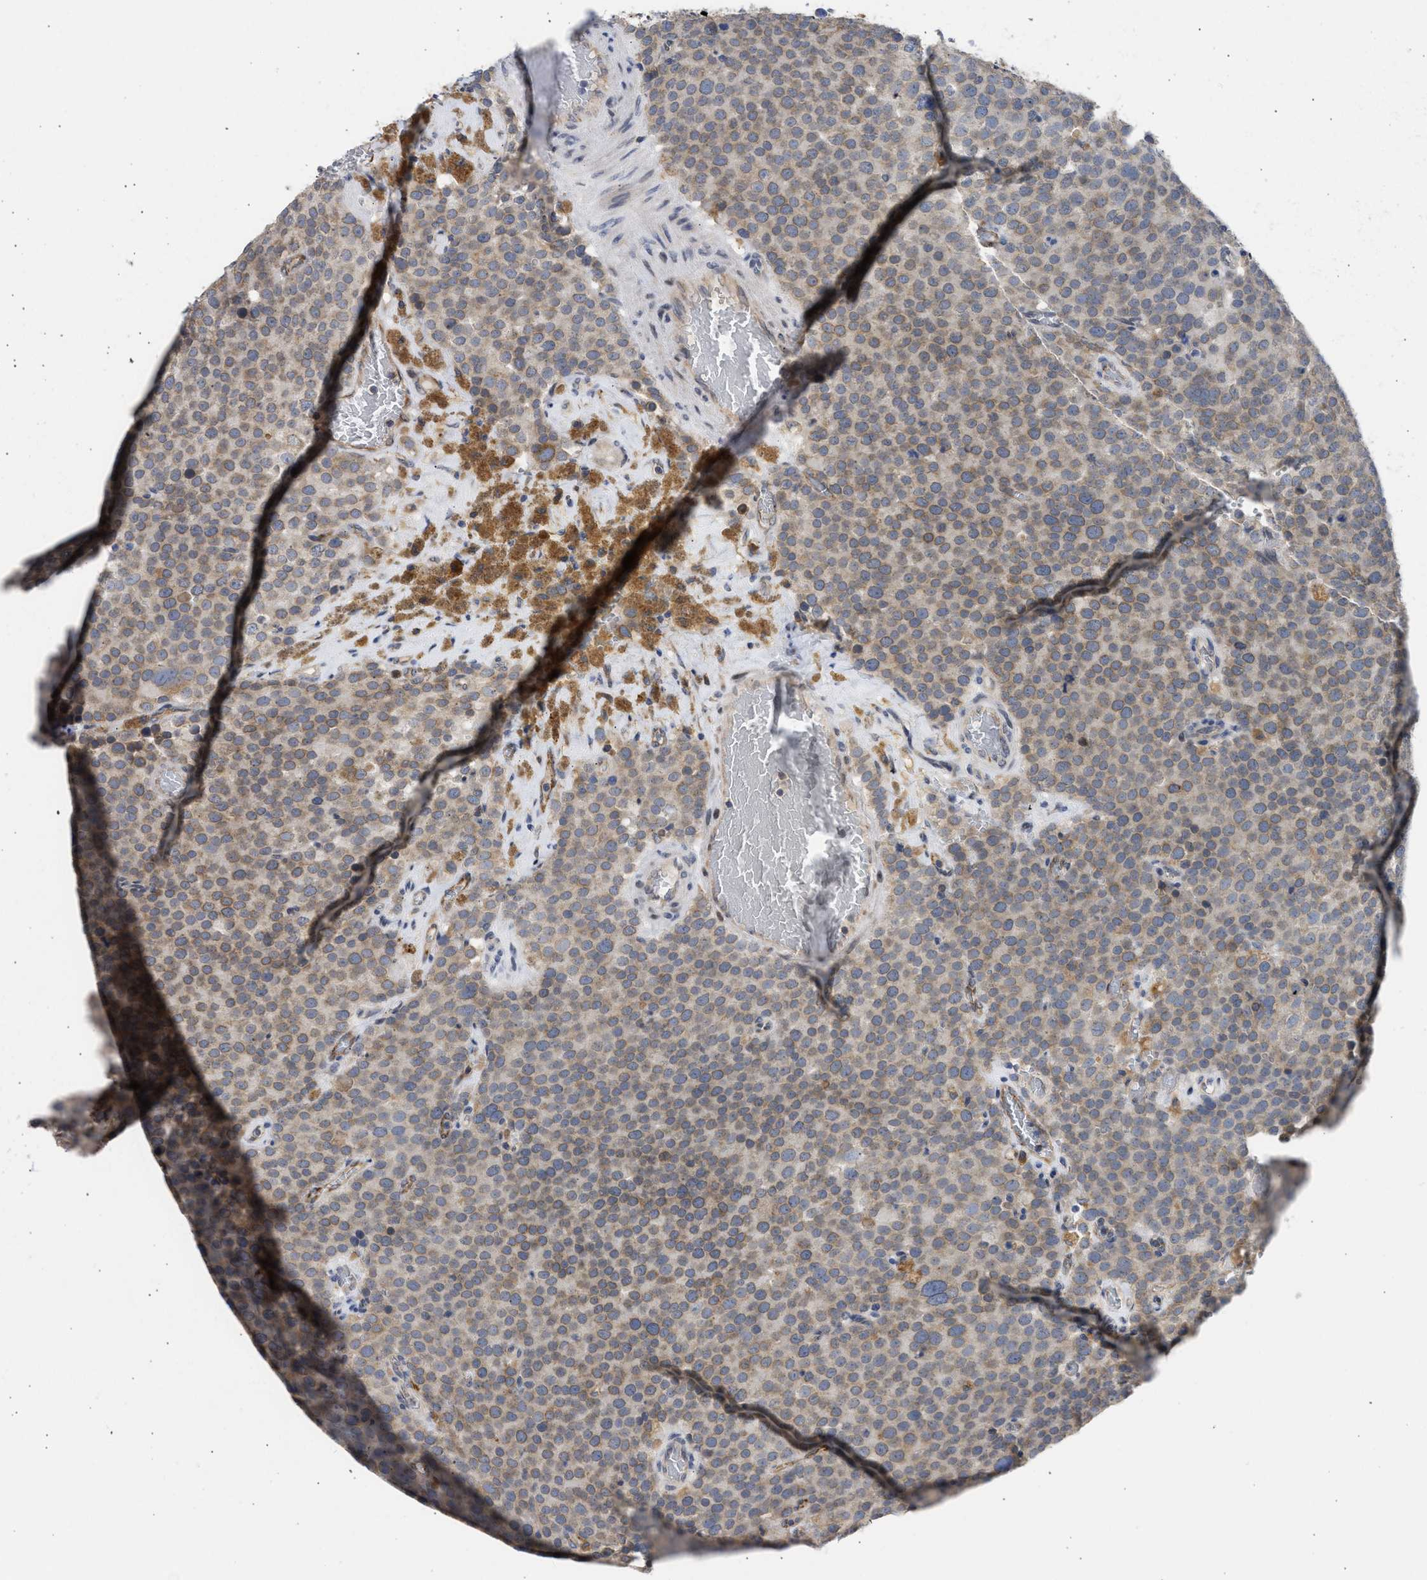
{"staining": {"intensity": "weak", "quantity": ">75%", "location": "cytoplasmic/membranous"}, "tissue": "testis cancer", "cell_type": "Tumor cells", "image_type": "cancer", "snomed": [{"axis": "morphology", "description": "Normal tissue, NOS"}, {"axis": "morphology", "description": "Seminoma, NOS"}, {"axis": "topography", "description": "Testis"}], "caption": "Brown immunohistochemical staining in human testis seminoma demonstrates weak cytoplasmic/membranous staining in approximately >75% of tumor cells. (DAB (3,3'-diaminobenzidine) IHC, brown staining for protein, blue staining for nuclei).", "gene": "TMED1", "patient": {"sex": "male", "age": 71}}